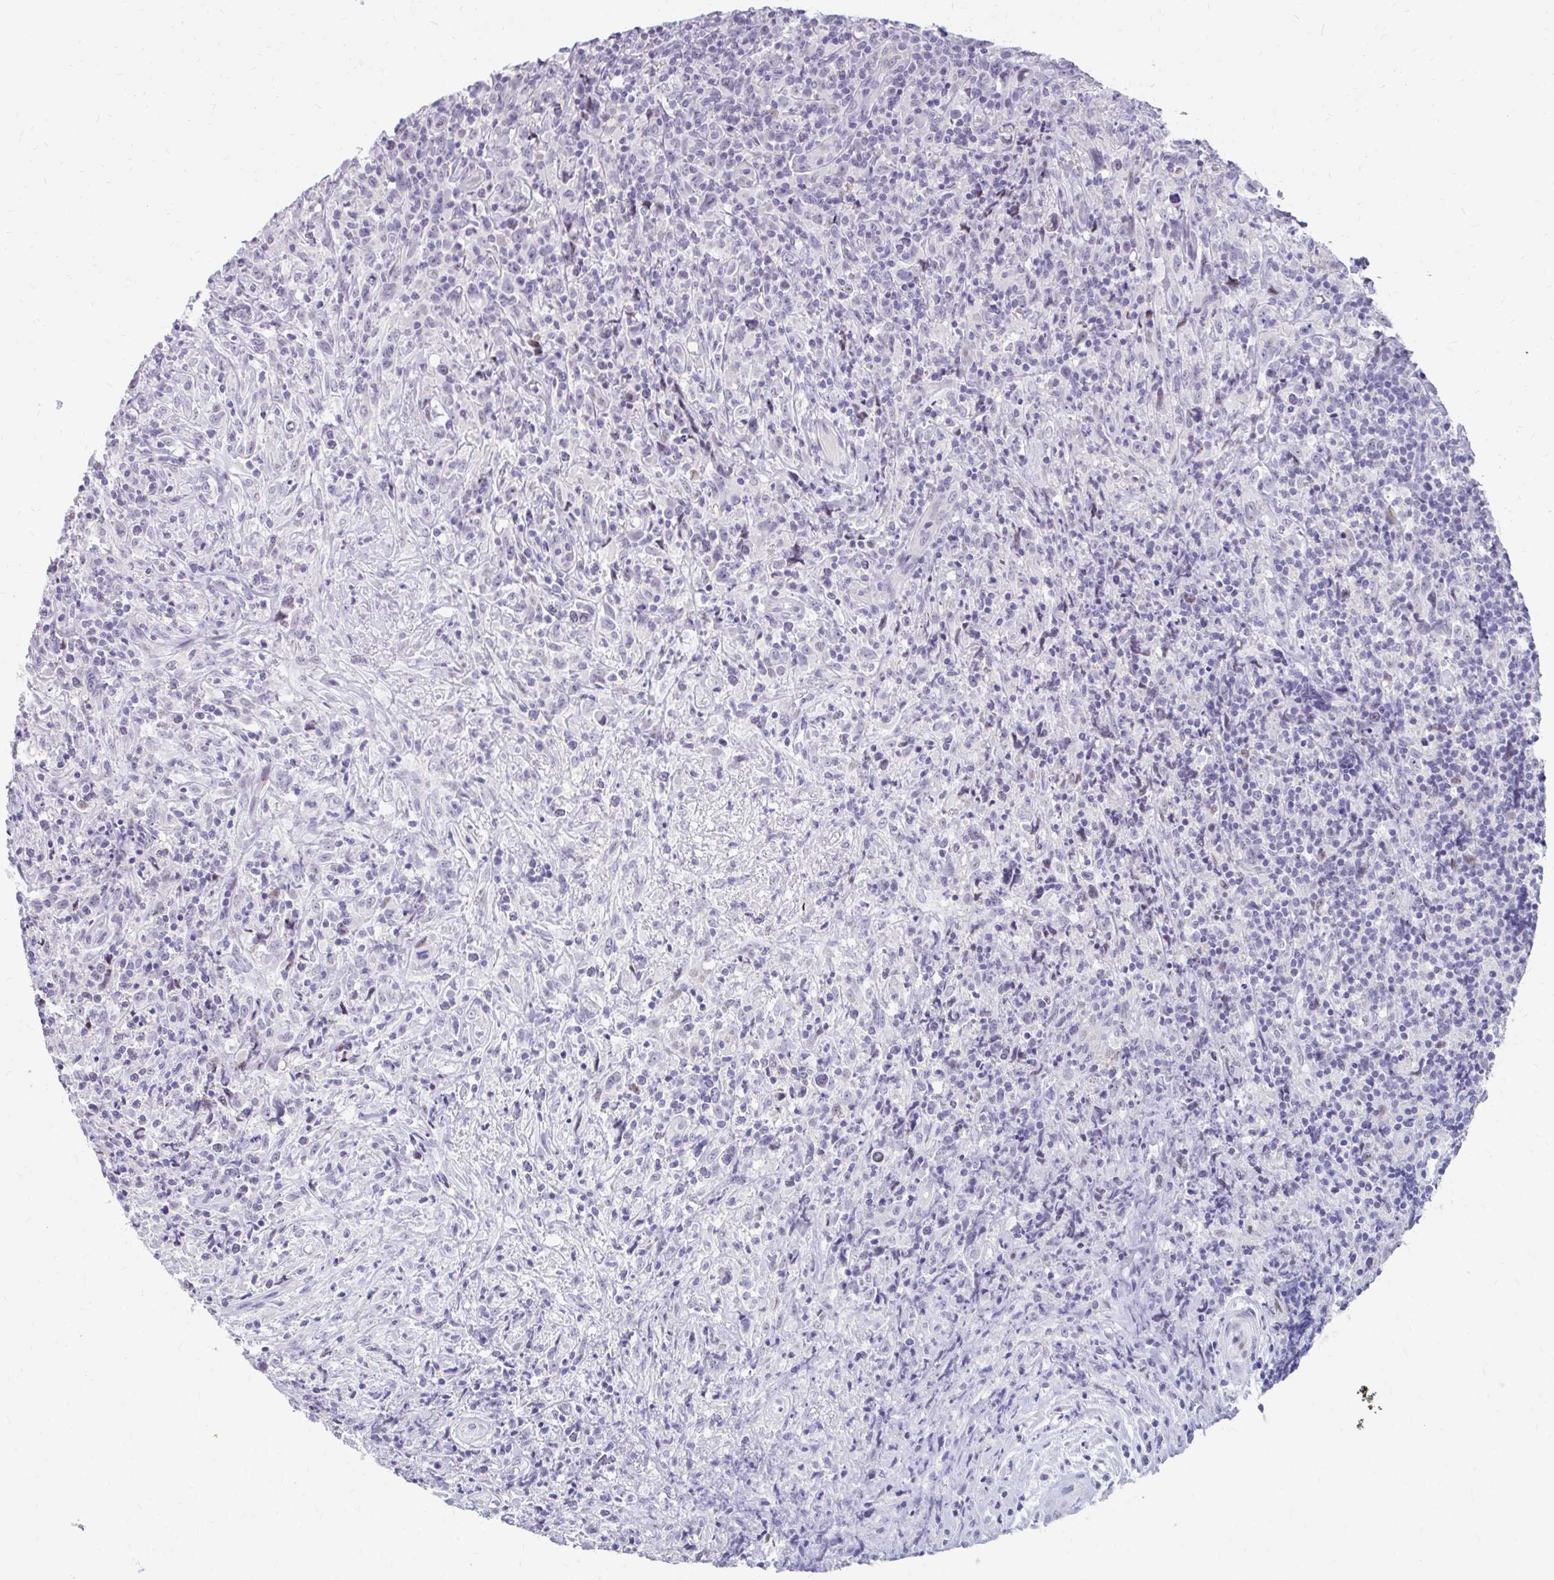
{"staining": {"intensity": "negative", "quantity": "none", "location": "none"}, "tissue": "lymphoma", "cell_type": "Tumor cells", "image_type": "cancer", "snomed": [{"axis": "morphology", "description": "Hodgkin's disease, NOS"}, {"axis": "topography", "description": "Lymph node"}], "caption": "The immunohistochemistry (IHC) histopathology image has no significant staining in tumor cells of Hodgkin's disease tissue.", "gene": "RGS16", "patient": {"sex": "female", "age": 18}}